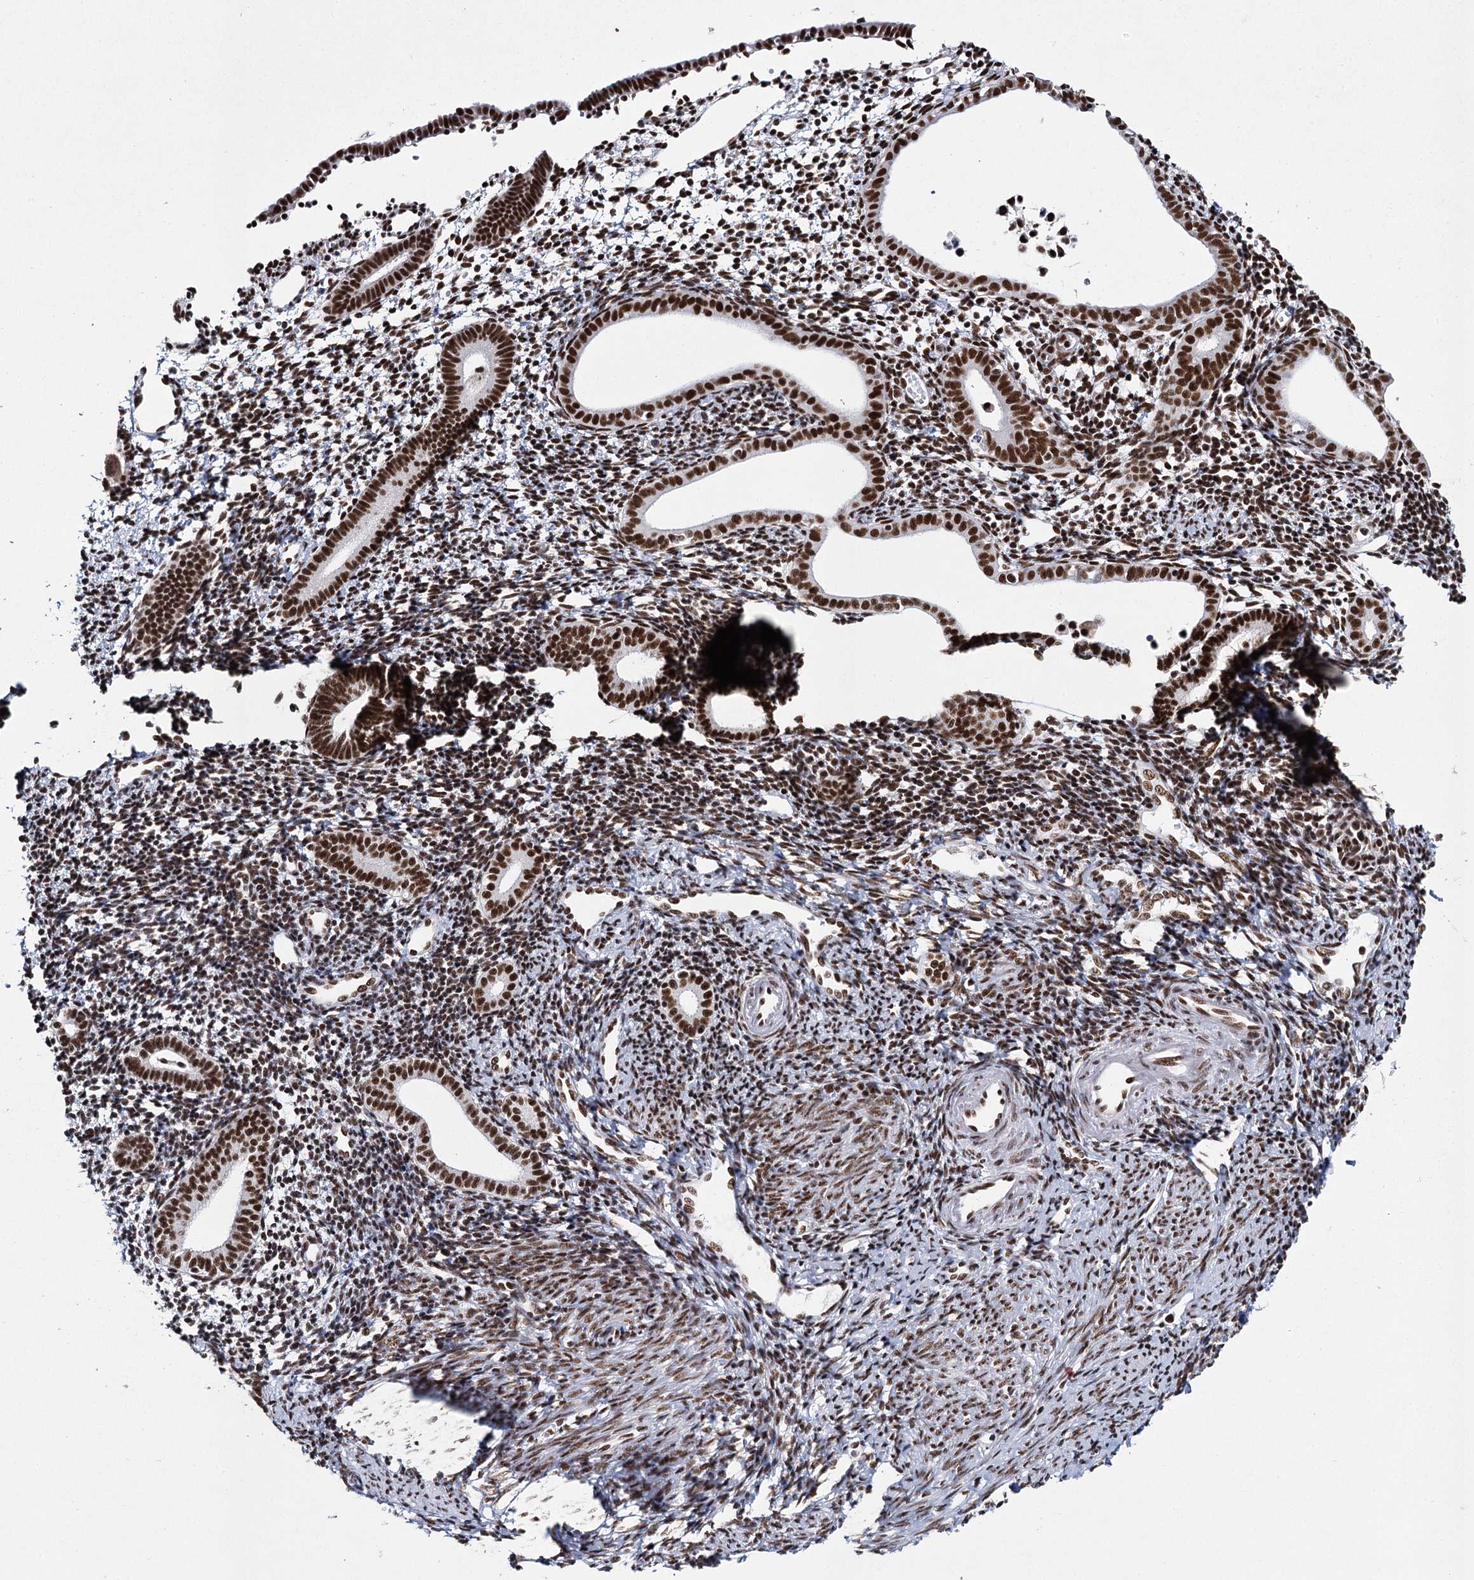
{"staining": {"intensity": "moderate", "quantity": "25%-75%", "location": "nuclear"}, "tissue": "endometrium", "cell_type": "Cells in endometrial stroma", "image_type": "normal", "snomed": [{"axis": "morphology", "description": "Normal tissue, NOS"}, {"axis": "topography", "description": "Endometrium"}], "caption": "Endometrium stained for a protein (brown) exhibits moderate nuclear positive expression in about 25%-75% of cells in endometrial stroma.", "gene": "SCAF8", "patient": {"sex": "female", "age": 56}}